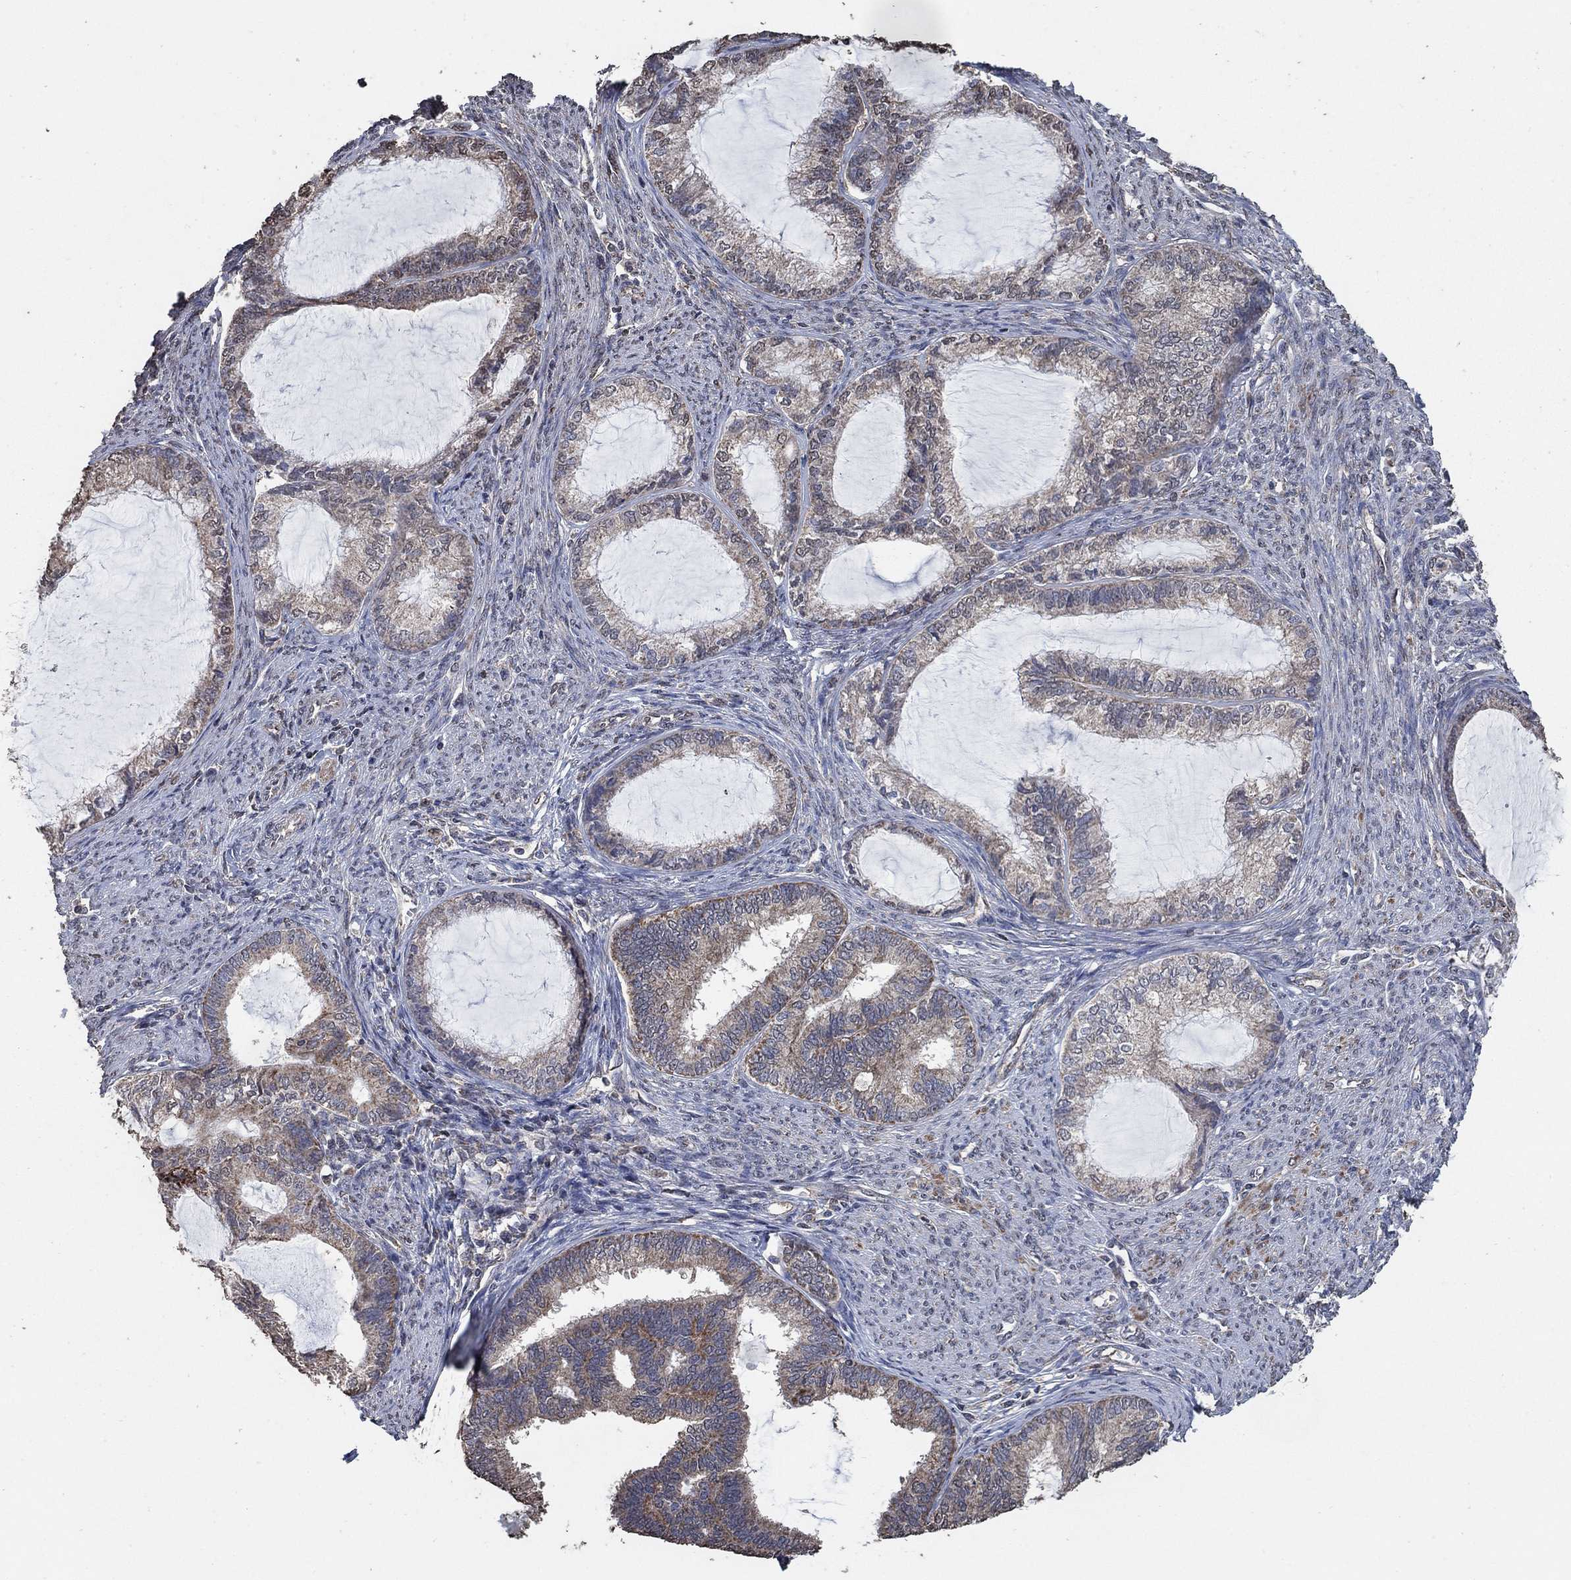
{"staining": {"intensity": "moderate", "quantity": "<25%", "location": "cytoplasmic/membranous"}, "tissue": "endometrial cancer", "cell_type": "Tumor cells", "image_type": "cancer", "snomed": [{"axis": "morphology", "description": "Adenocarcinoma, NOS"}, {"axis": "topography", "description": "Endometrium"}], "caption": "The micrograph displays immunohistochemical staining of endometrial adenocarcinoma. There is moderate cytoplasmic/membranous staining is seen in approximately <25% of tumor cells.", "gene": "MRPS24", "patient": {"sex": "female", "age": 86}}